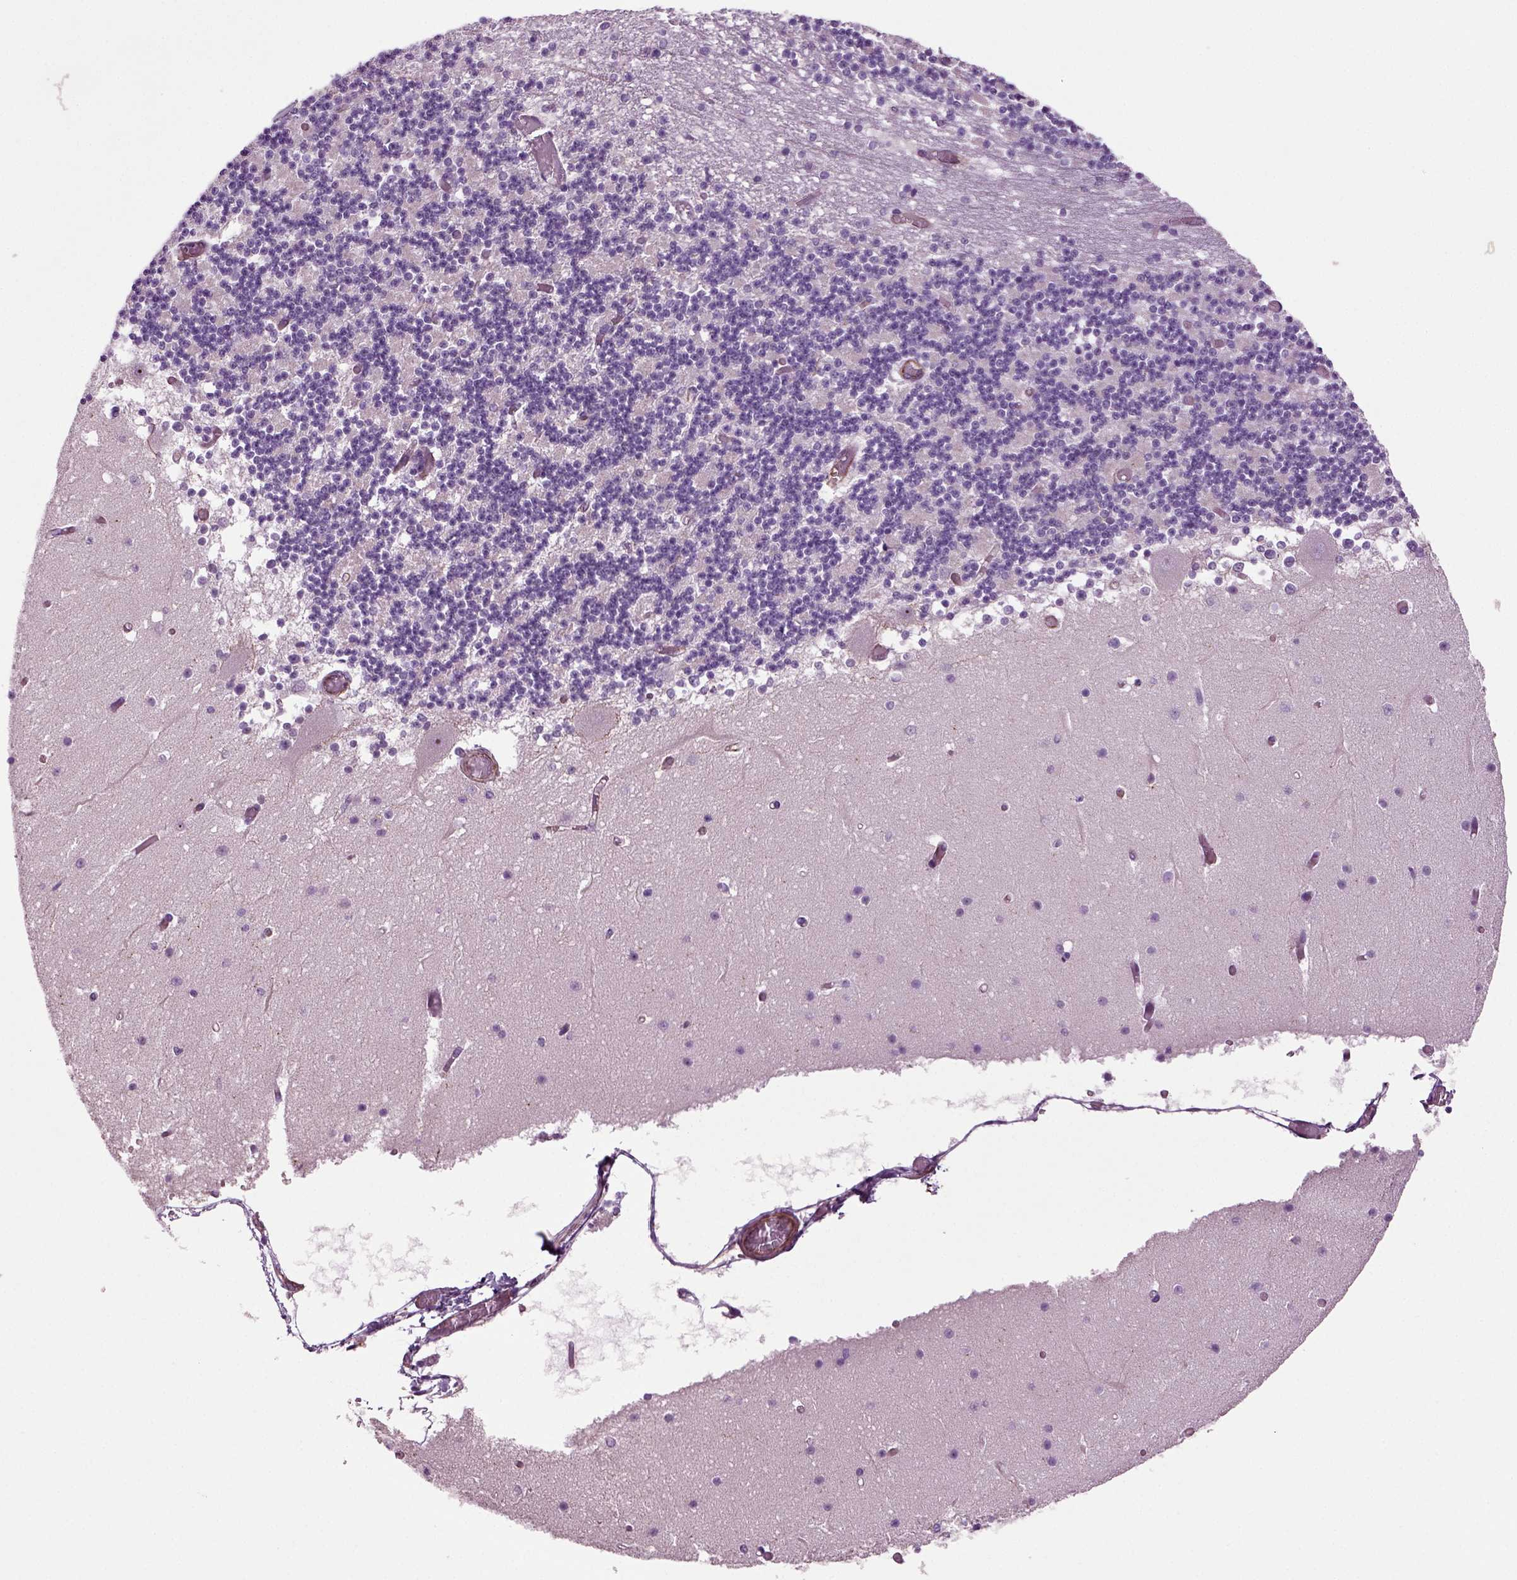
{"staining": {"intensity": "negative", "quantity": "none", "location": "none"}, "tissue": "cerebellum", "cell_type": "Cells in granular layer", "image_type": "normal", "snomed": [{"axis": "morphology", "description": "Normal tissue, NOS"}, {"axis": "topography", "description": "Cerebellum"}], "caption": "Immunohistochemistry (IHC) of unremarkable cerebellum shows no positivity in cells in granular layer.", "gene": "ACER3", "patient": {"sex": "female", "age": 28}}